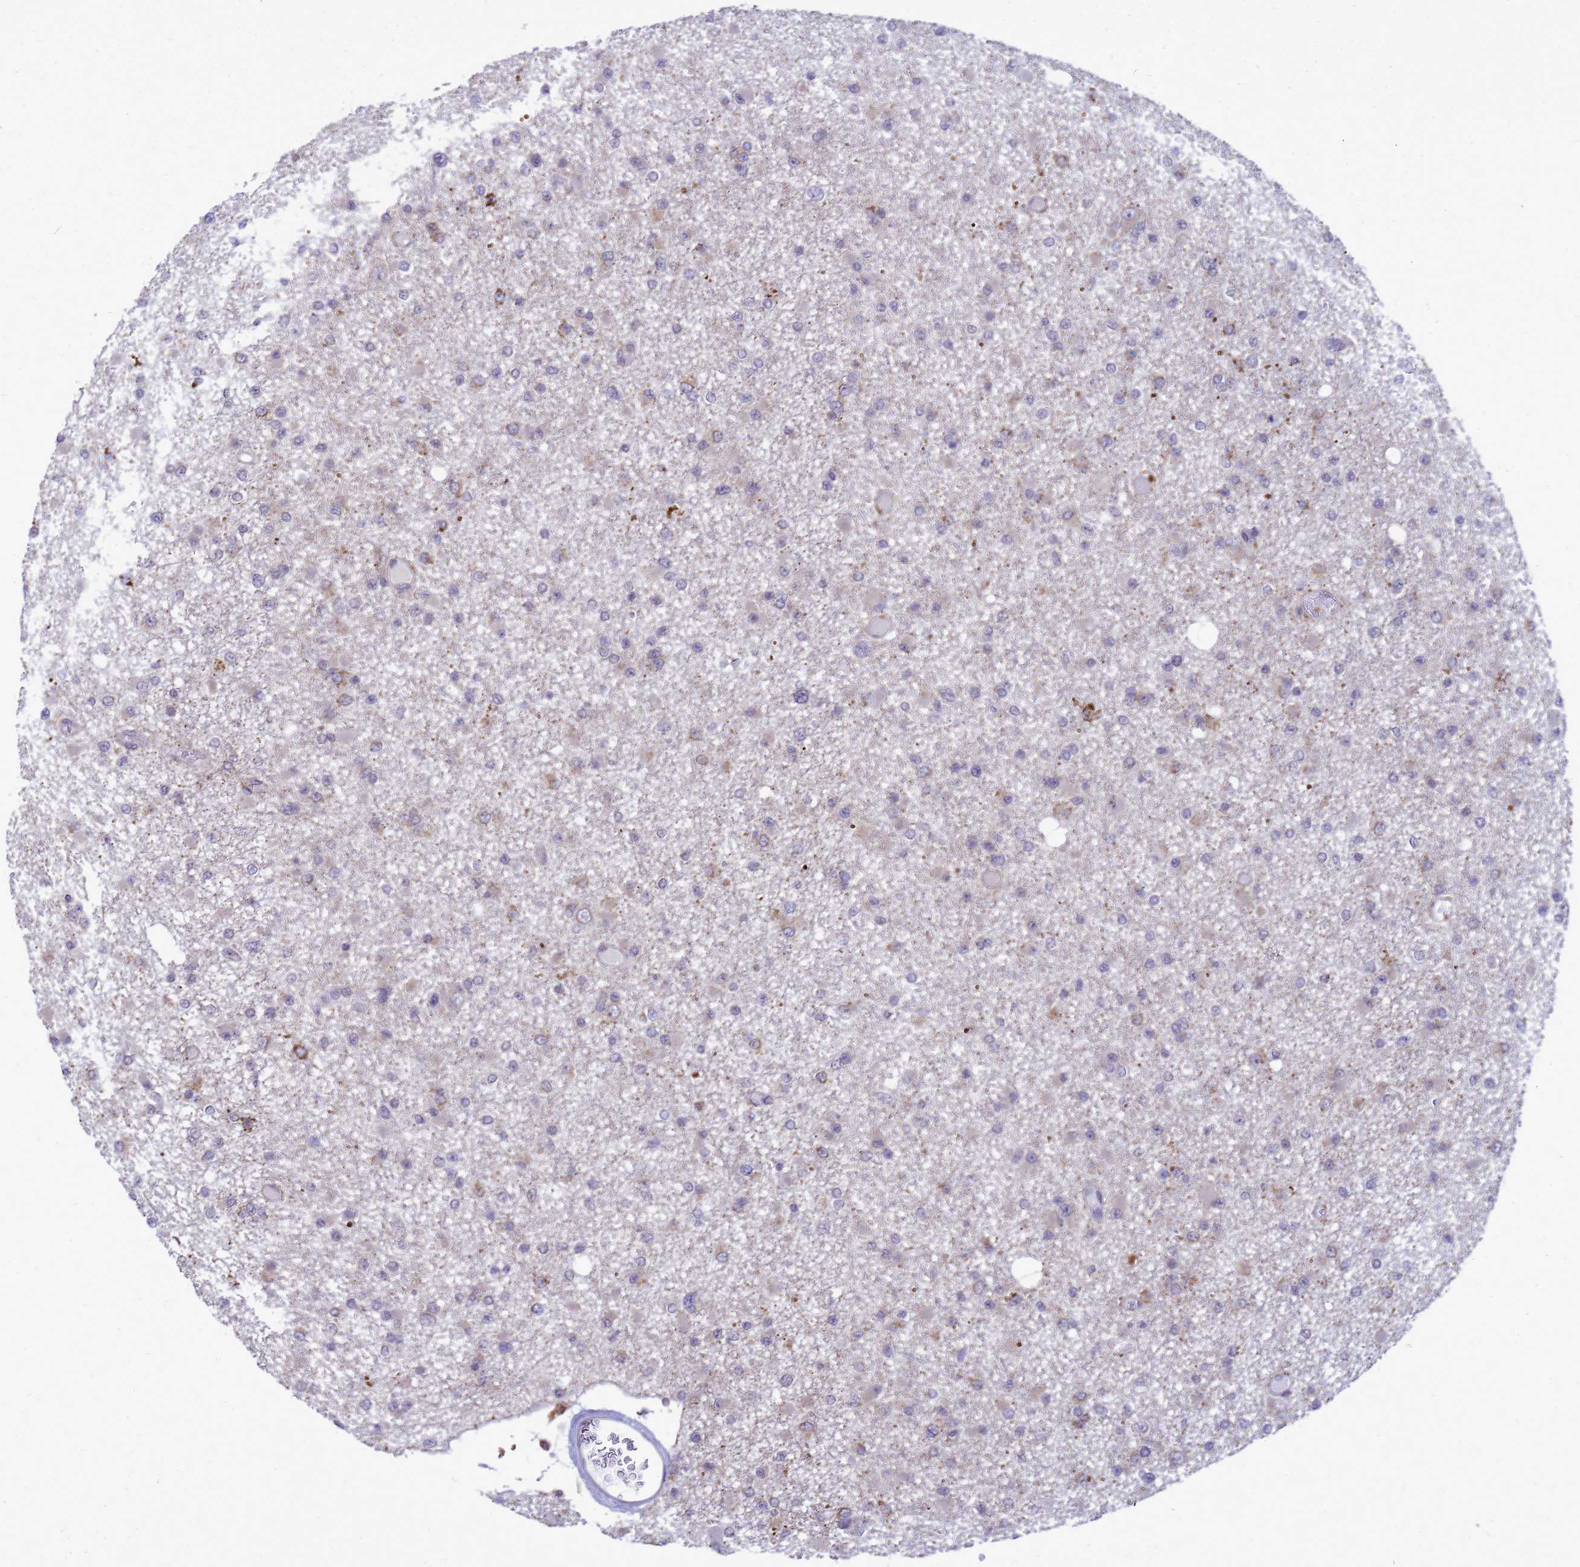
{"staining": {"intensity": "moderate", "quantity": "<25%", "location": "cytoplasmic/membranous"}, "tissue": "glioma", "cell_type": "Tumor cells", "image_type": "cancer", "snomed": [{"axis": "morphology", "description": "Glioma, malignant, Low grade"}, {"axis": "topography", "description": "Brain"}], "caption": "Protein expression analysis of human malignant glioma (low-grade) reveals moderate cytoplasmic/membranous positivity in about <25% of tumor cells.", "gene": "C12orf43", "patient": {"sex": "female", "age": 22}}